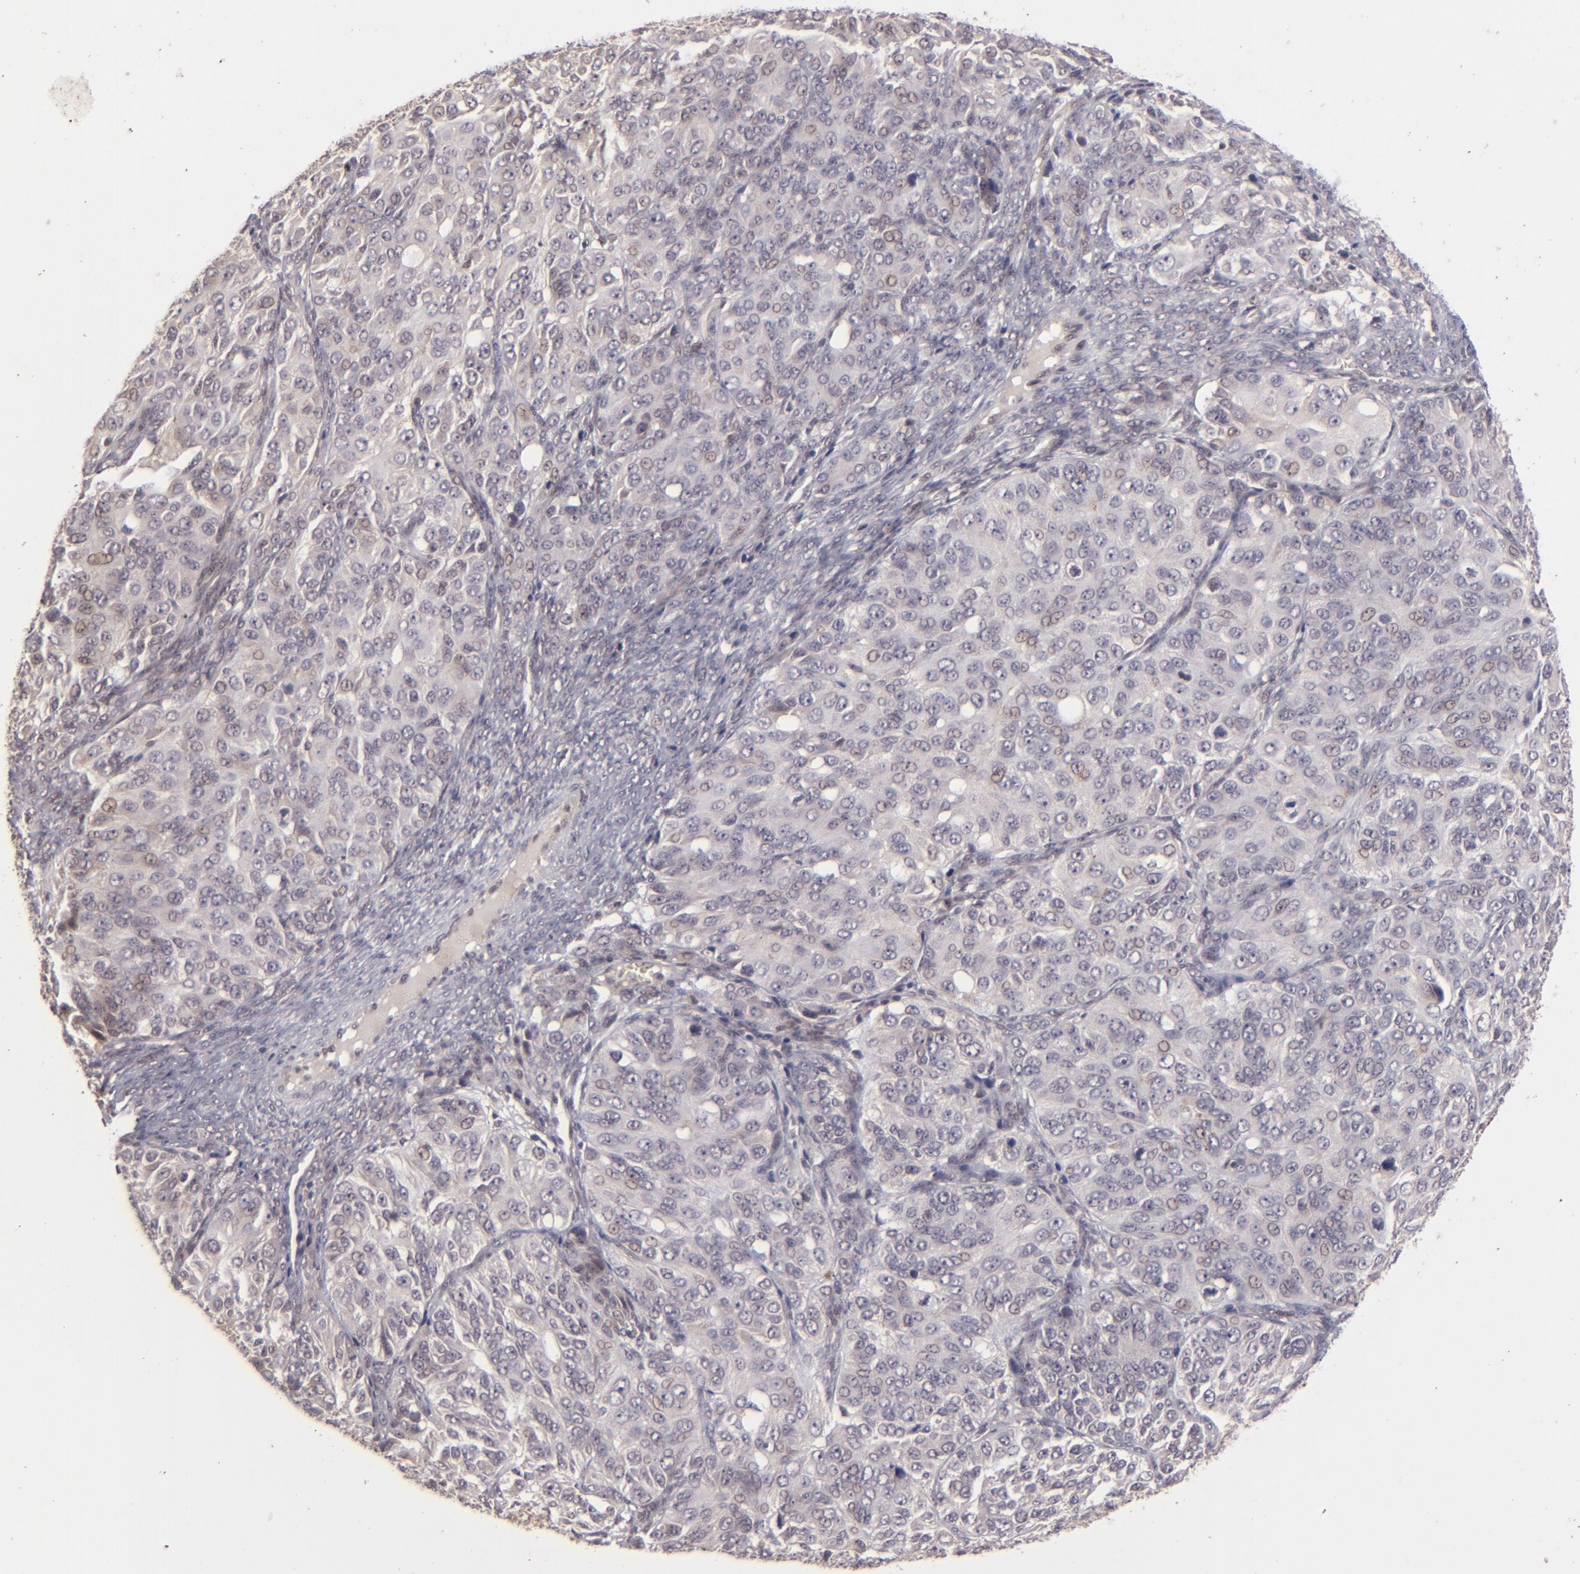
{"staining": {"intensity": "negative", "quantity": "none", "location": "none"}, "tissue": "ovarian cancer", "cell_type": "Tumor cells", "image_type": "cancer", "snomed": [{"axis": "morphology", "description": "Carcinoma, endometroid"}, {"axis": "topography", "description": "Ovary"}], "caption": "Endometroid carcinoma (ovarian) was stained to show a protein in brown. There is no significant positivity in tumor cells.", "gene": "DFFA", "patient": {"sex": "female", "age": 51}}